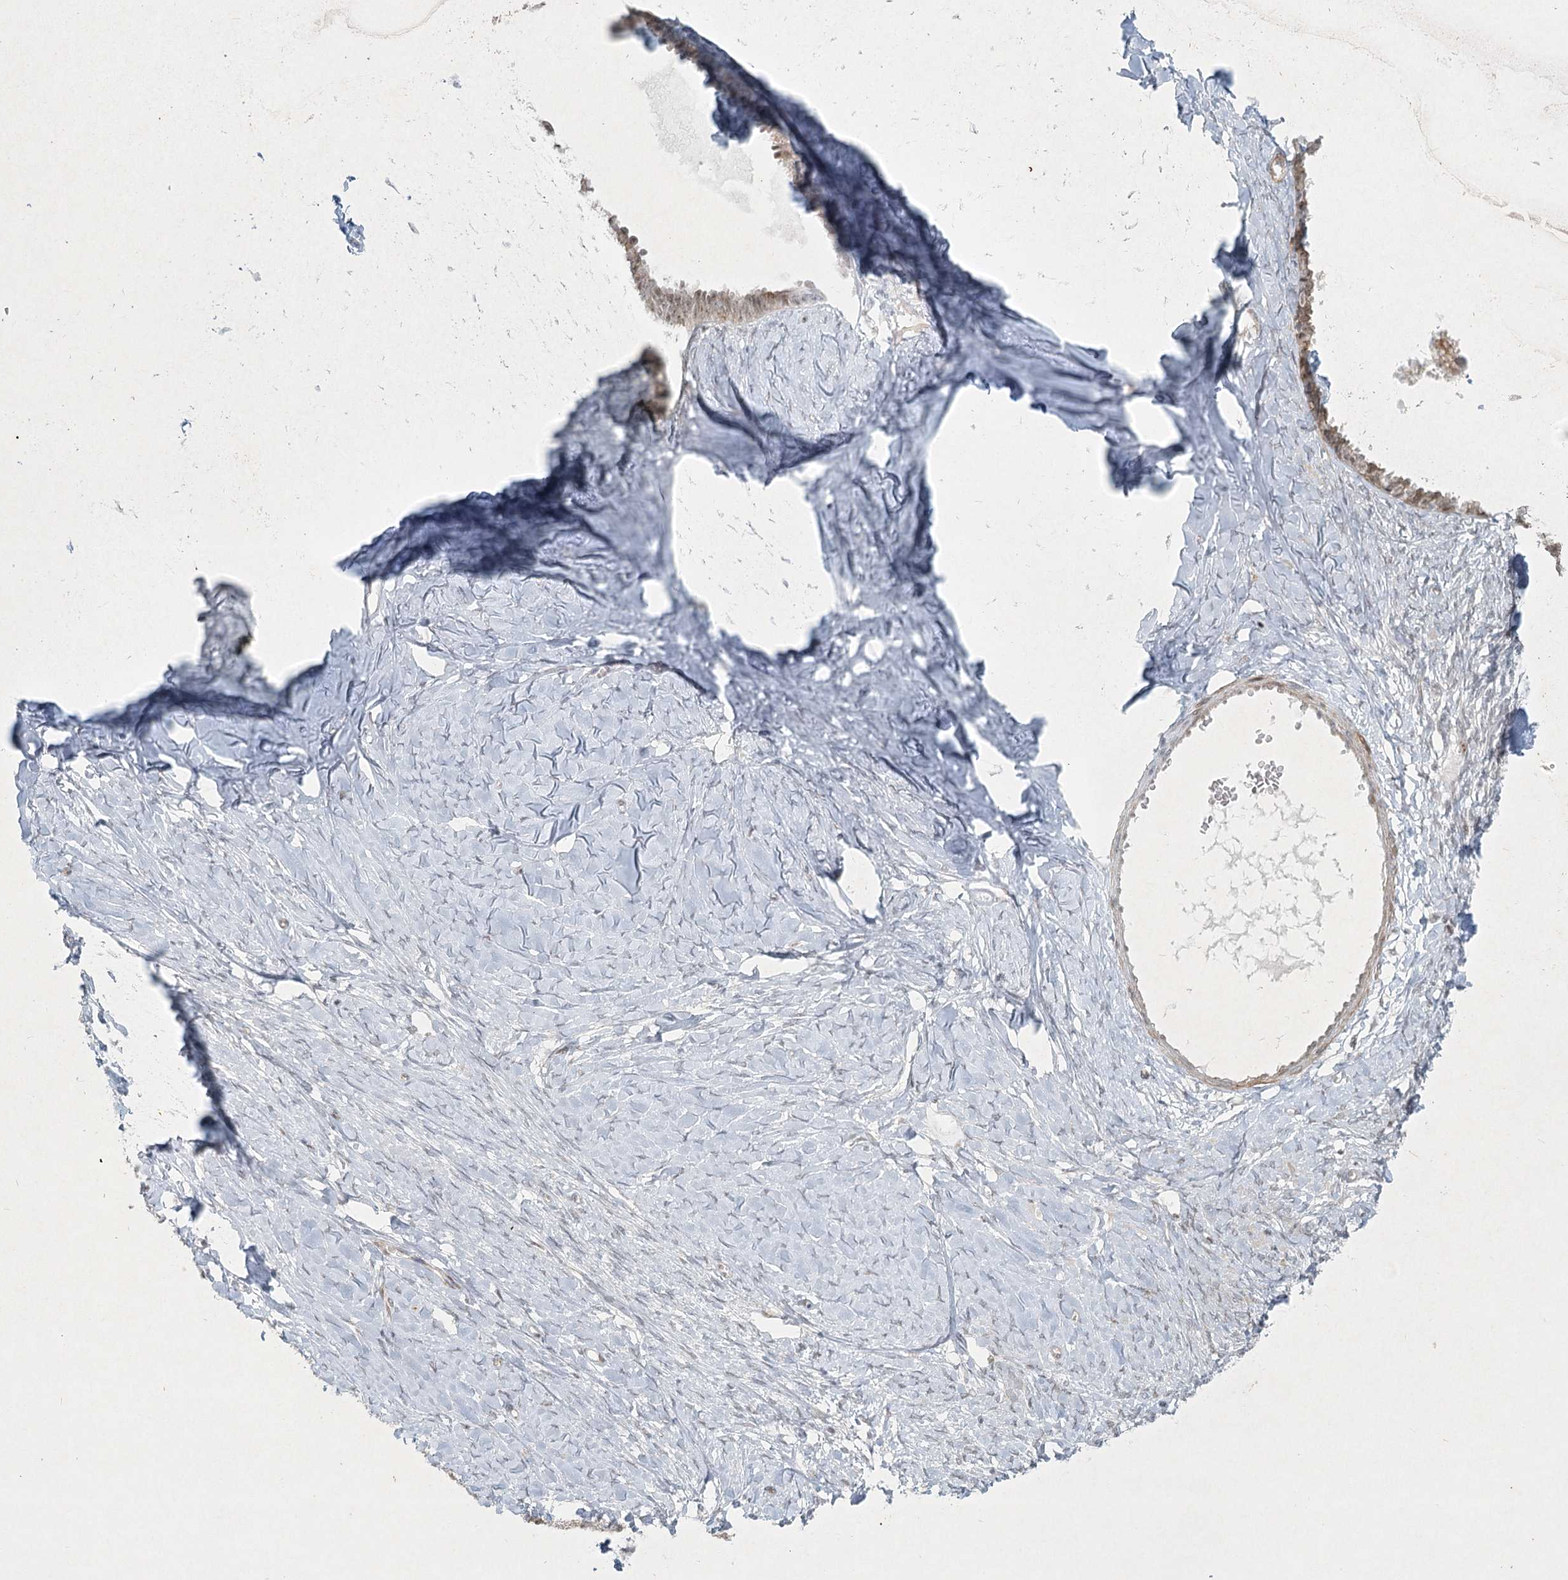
{"staining": {"intensity": "weak", "quantity": ">75%", "location": "cytoplasmic/membranous,nuclear"}, "tissue": "ovarian cancer", "cell_type": "Tumor cells", "image_type": "cancer", "snomed": [{"axis": "morphology", "description": "Cystadenocarcinoma, serous, NOS"}, {"axis": "topography", "description": "Ovary"}], "caption": "An image of ovarian cancer (serous cystadenocarcinoma) stained for a protein shows weak cytoplasmic/membranous and nuclear brown staining in tumor cells.", "gene": "U2SURP", "patient": {"sex": "female", "age": 79}}